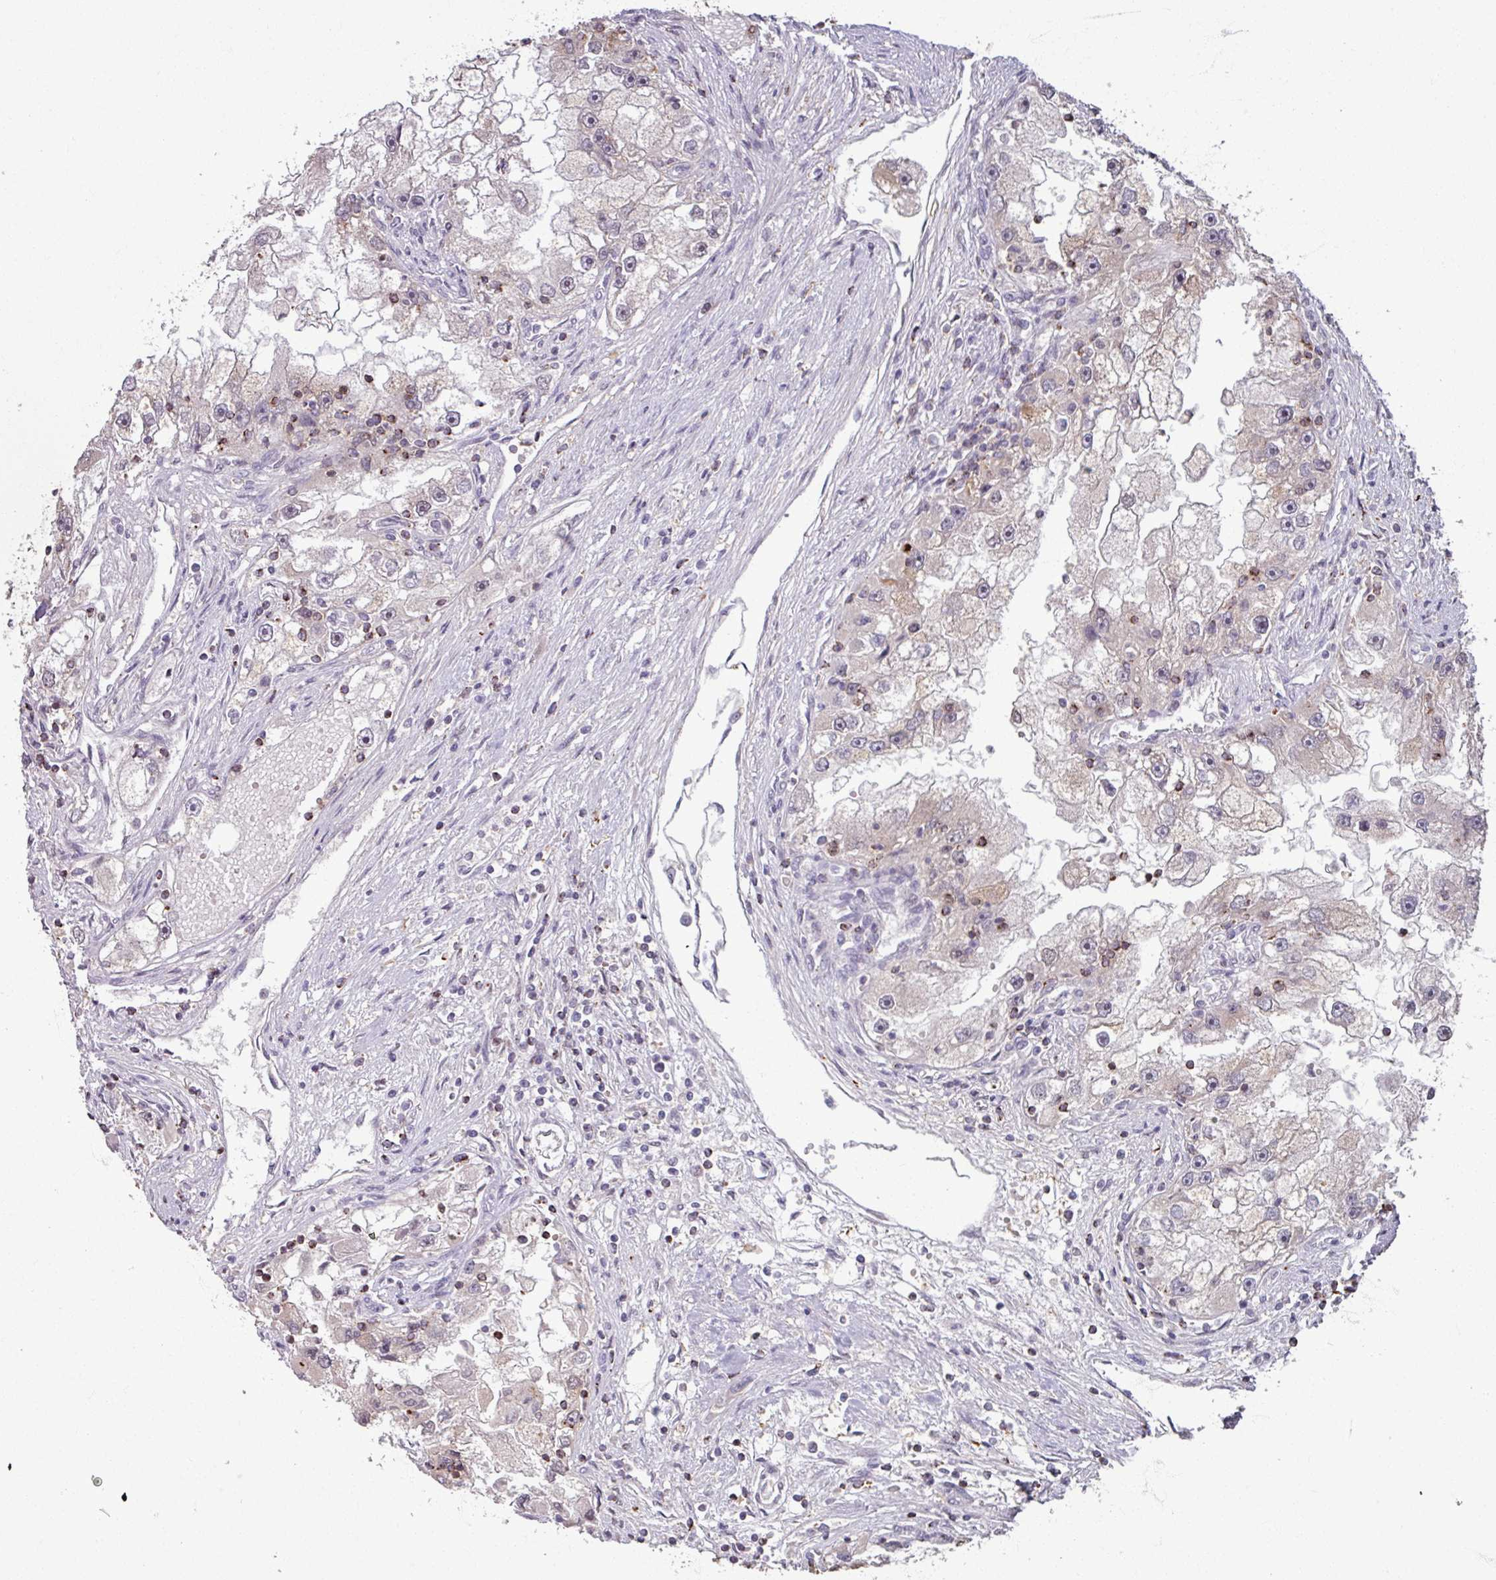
{"staining": {"intensity": "moderate", "quantity": "<25%", "location": "cytoplasmic/membranous"}, "tissue": "renal cancer", "cell_type": "Tumor cells", "image_type": "cancer", "snomed": [{"axis": "morphology", "description": "Adenocarcinoma, NOS"}, {"axis": "topography", "description": "Kidney"}], "caption": "Immunohistochemistry (IHC) image of neoplastic tissue: human renal cancer (adenocarcinoma) stained using immunohistochemistry demonstrates low levels of moderate protein expression localized specifically in the cytoplasmic/membranous of tumor cells, appearing as a cytoplasmic/membranous brown color.", "gene": "OR6B1", "patient": {"sex": "male", "age": 63}}